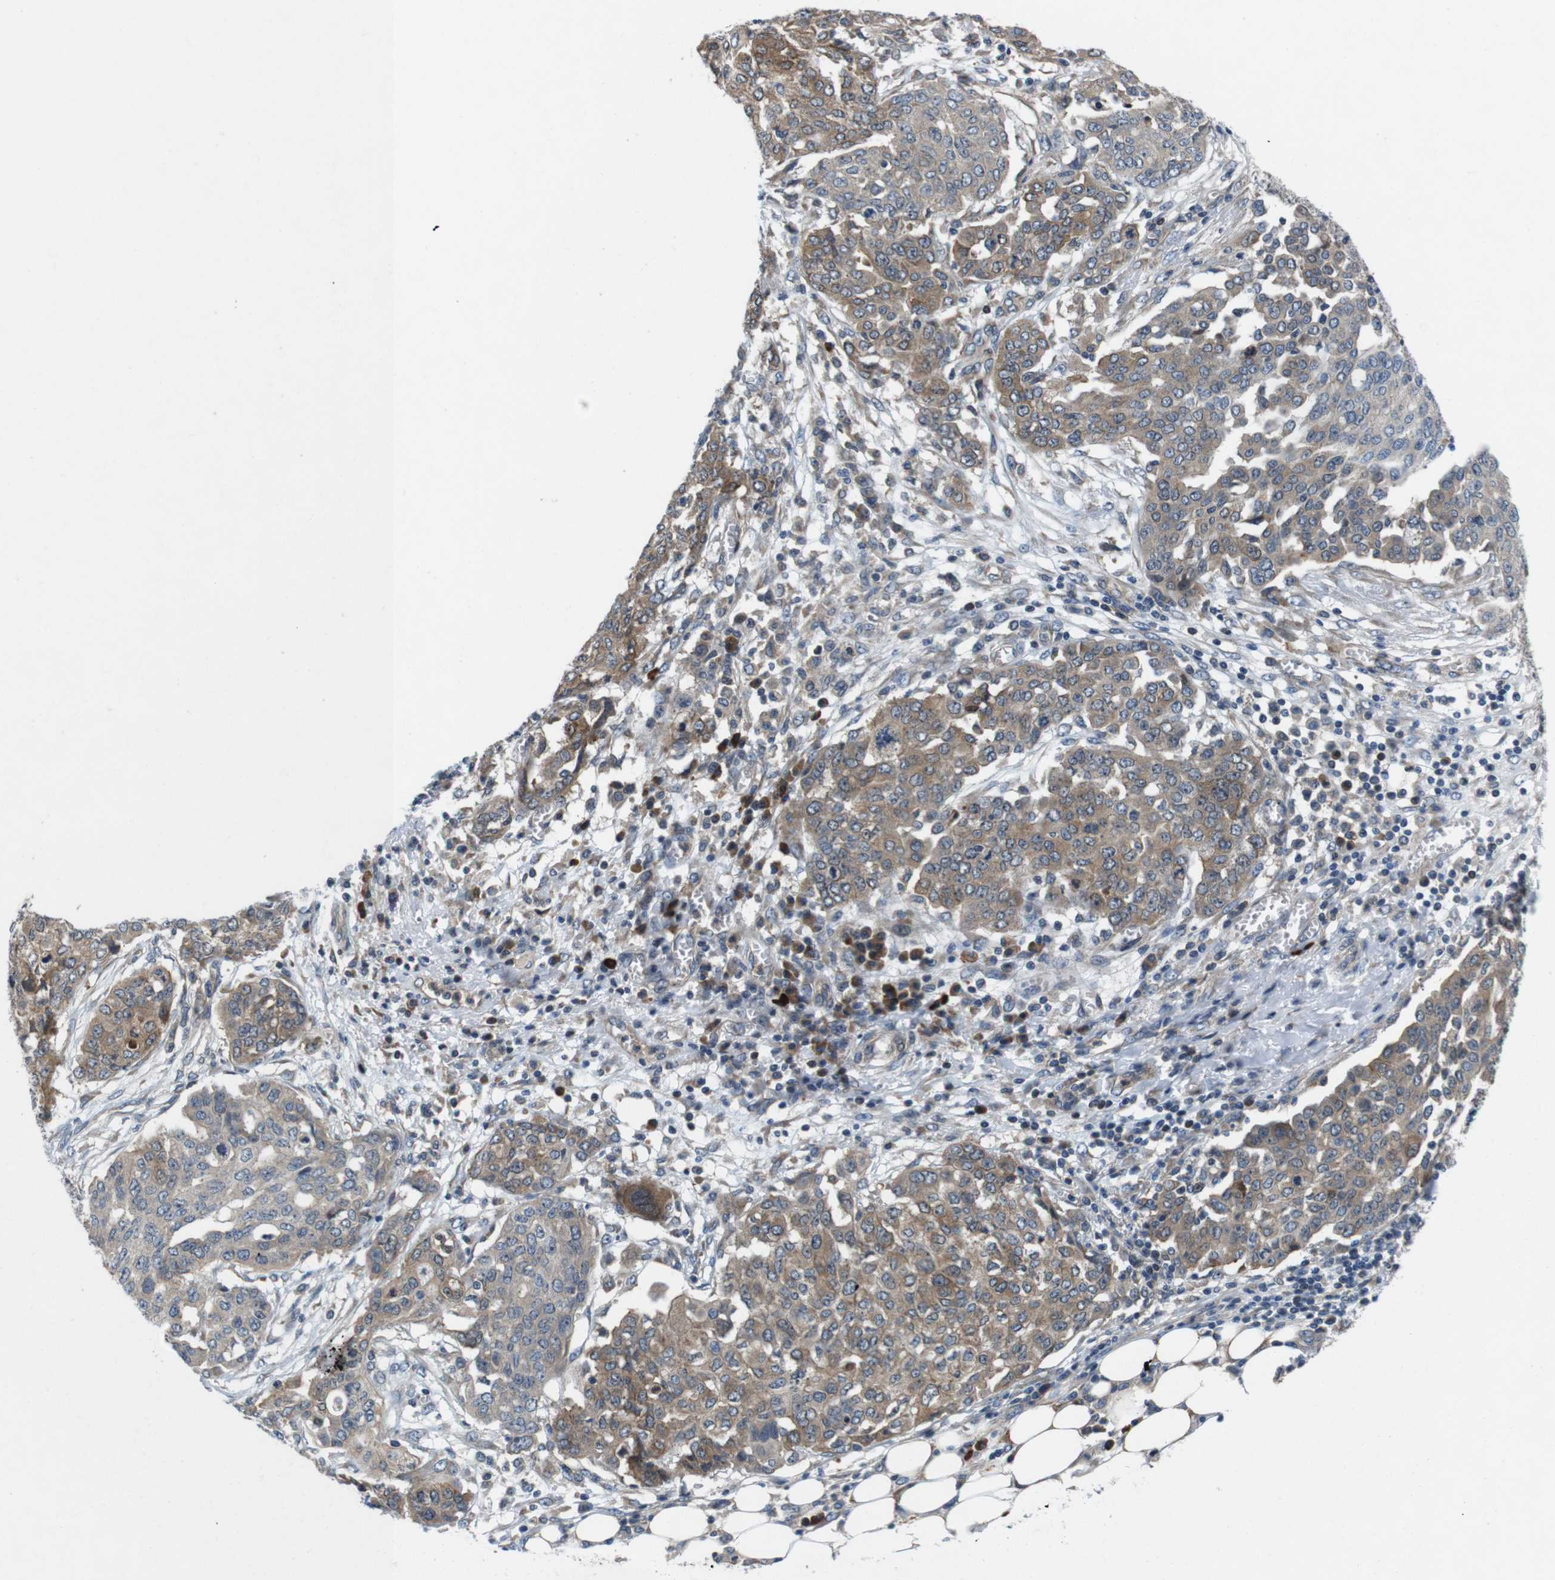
{"staining": {"intensity": "moderate", "quantity": ">75%", "location": "cytoplasmic/membranous"}, "tissue": "ovarian cancer", "cell_type": "Tumor cells", "image_type": "cancer", "snomed": [{"axis": "morphology", "description": "Cystadenocarcinoma, serous, NOS"}, {"axis": "topography", "description": "Soft tissue"}, {"axis": "topography", "description": "Ovary"}], "caption": "Immunohistochemical staining of ovarian cancer shows moderate cytoplasmic/membranous protein expression in approximately >75% of tumor cells.", "gene": "JAK1", "patient": {"sex": "female", "age": 57}}